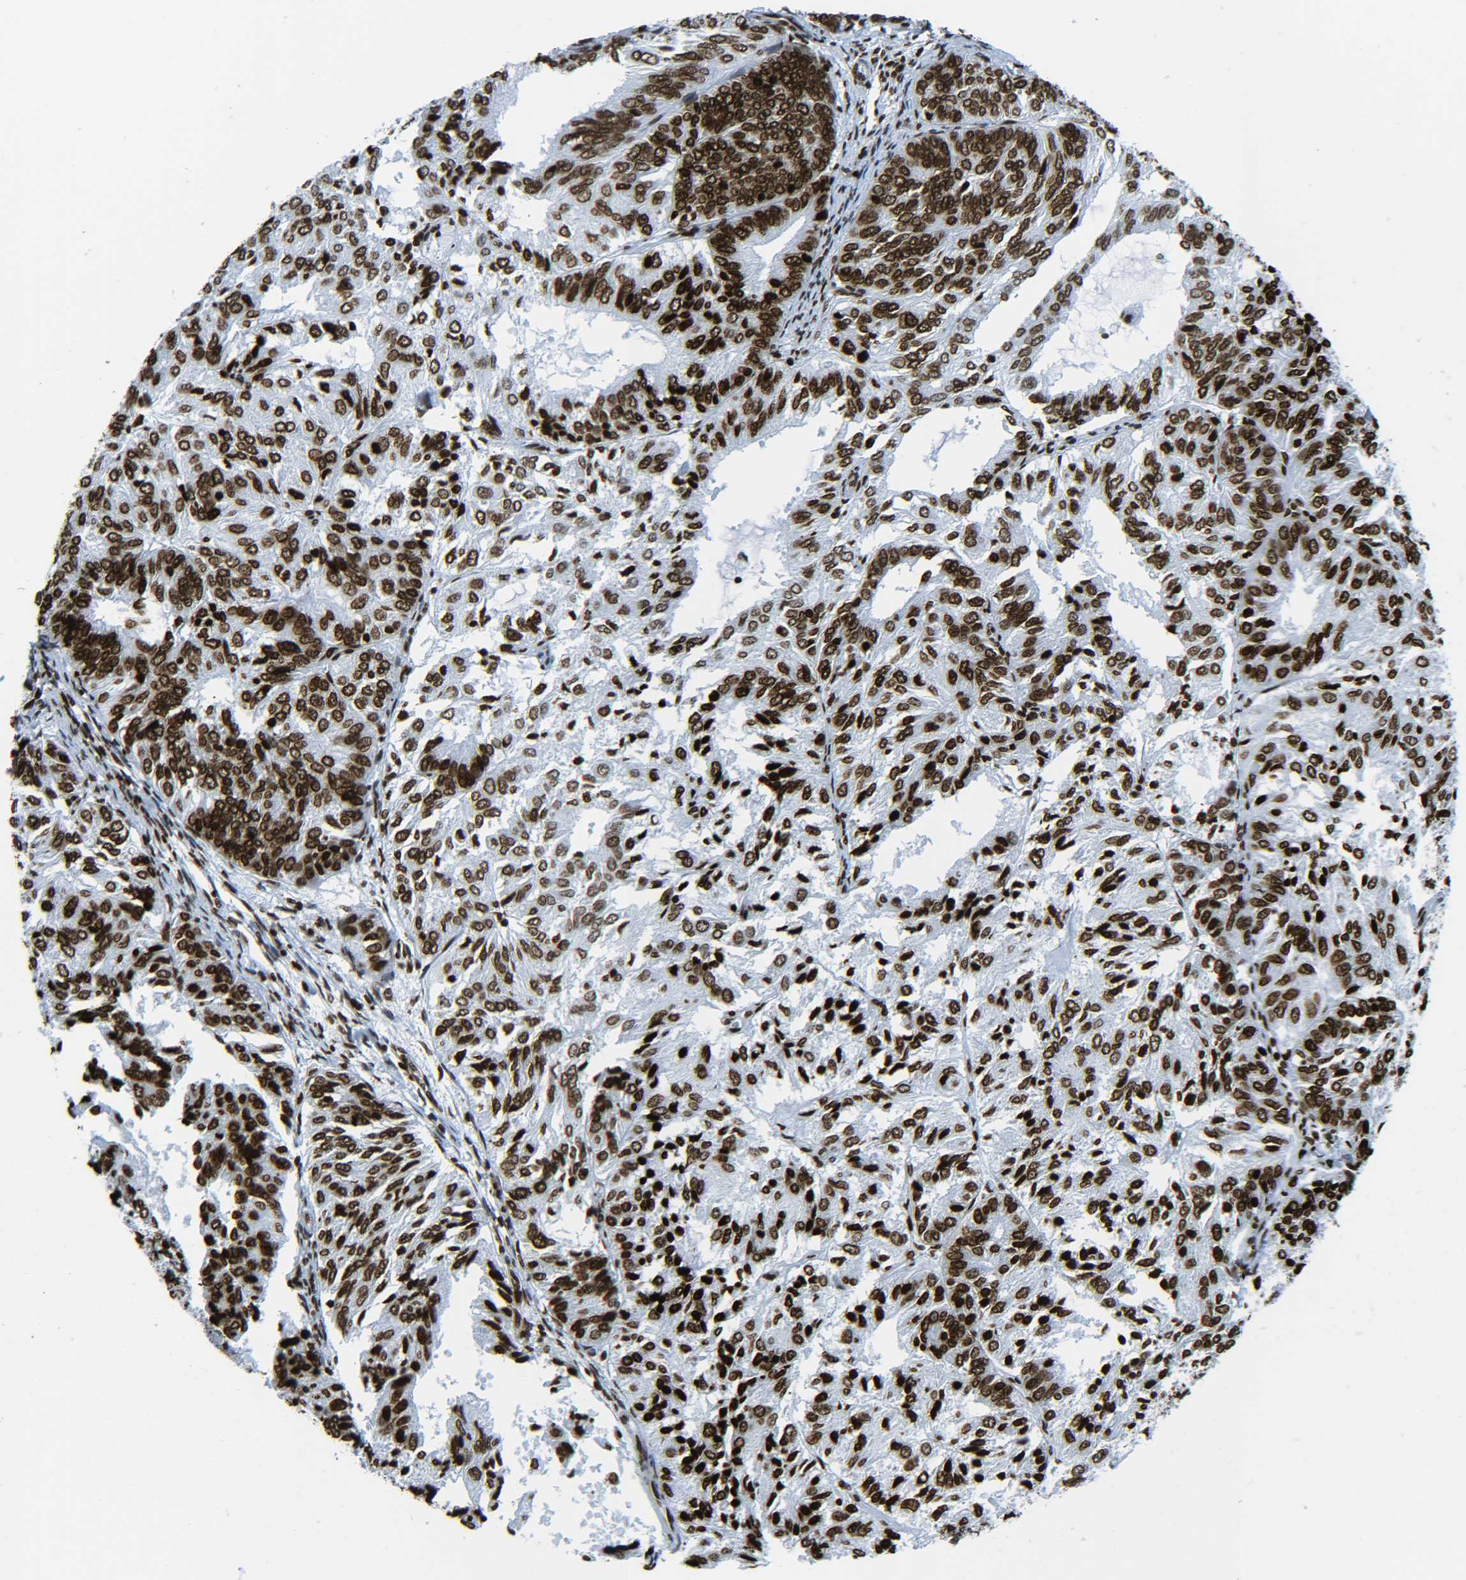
{"staining": {"intensity": "strong", "quantity": ">75%", "location": "nuclear"}, "tissue": "endometrial cancer", "cell_type": "Tumor cells", "image_type": "cancer", "snomed": [{"axis": "morphology", "description": "Adenocarcinoma, NOS"}, {"axis": "topography", "description": "Uterus"}], "caption": "Adenocarcinoma (endometrial) stained with DAB (3,3'-diaminobenzidine) immunohistochemistry (IHC) displays high levels of strong nuclear positivity in about >75% of tumor cells. (DAB (3,3'-diaminobenzidine) IHC with brightfield microscopy, high magnification).", "gene": "H2AX", "patient": {"sex": "female", "age": 60}}